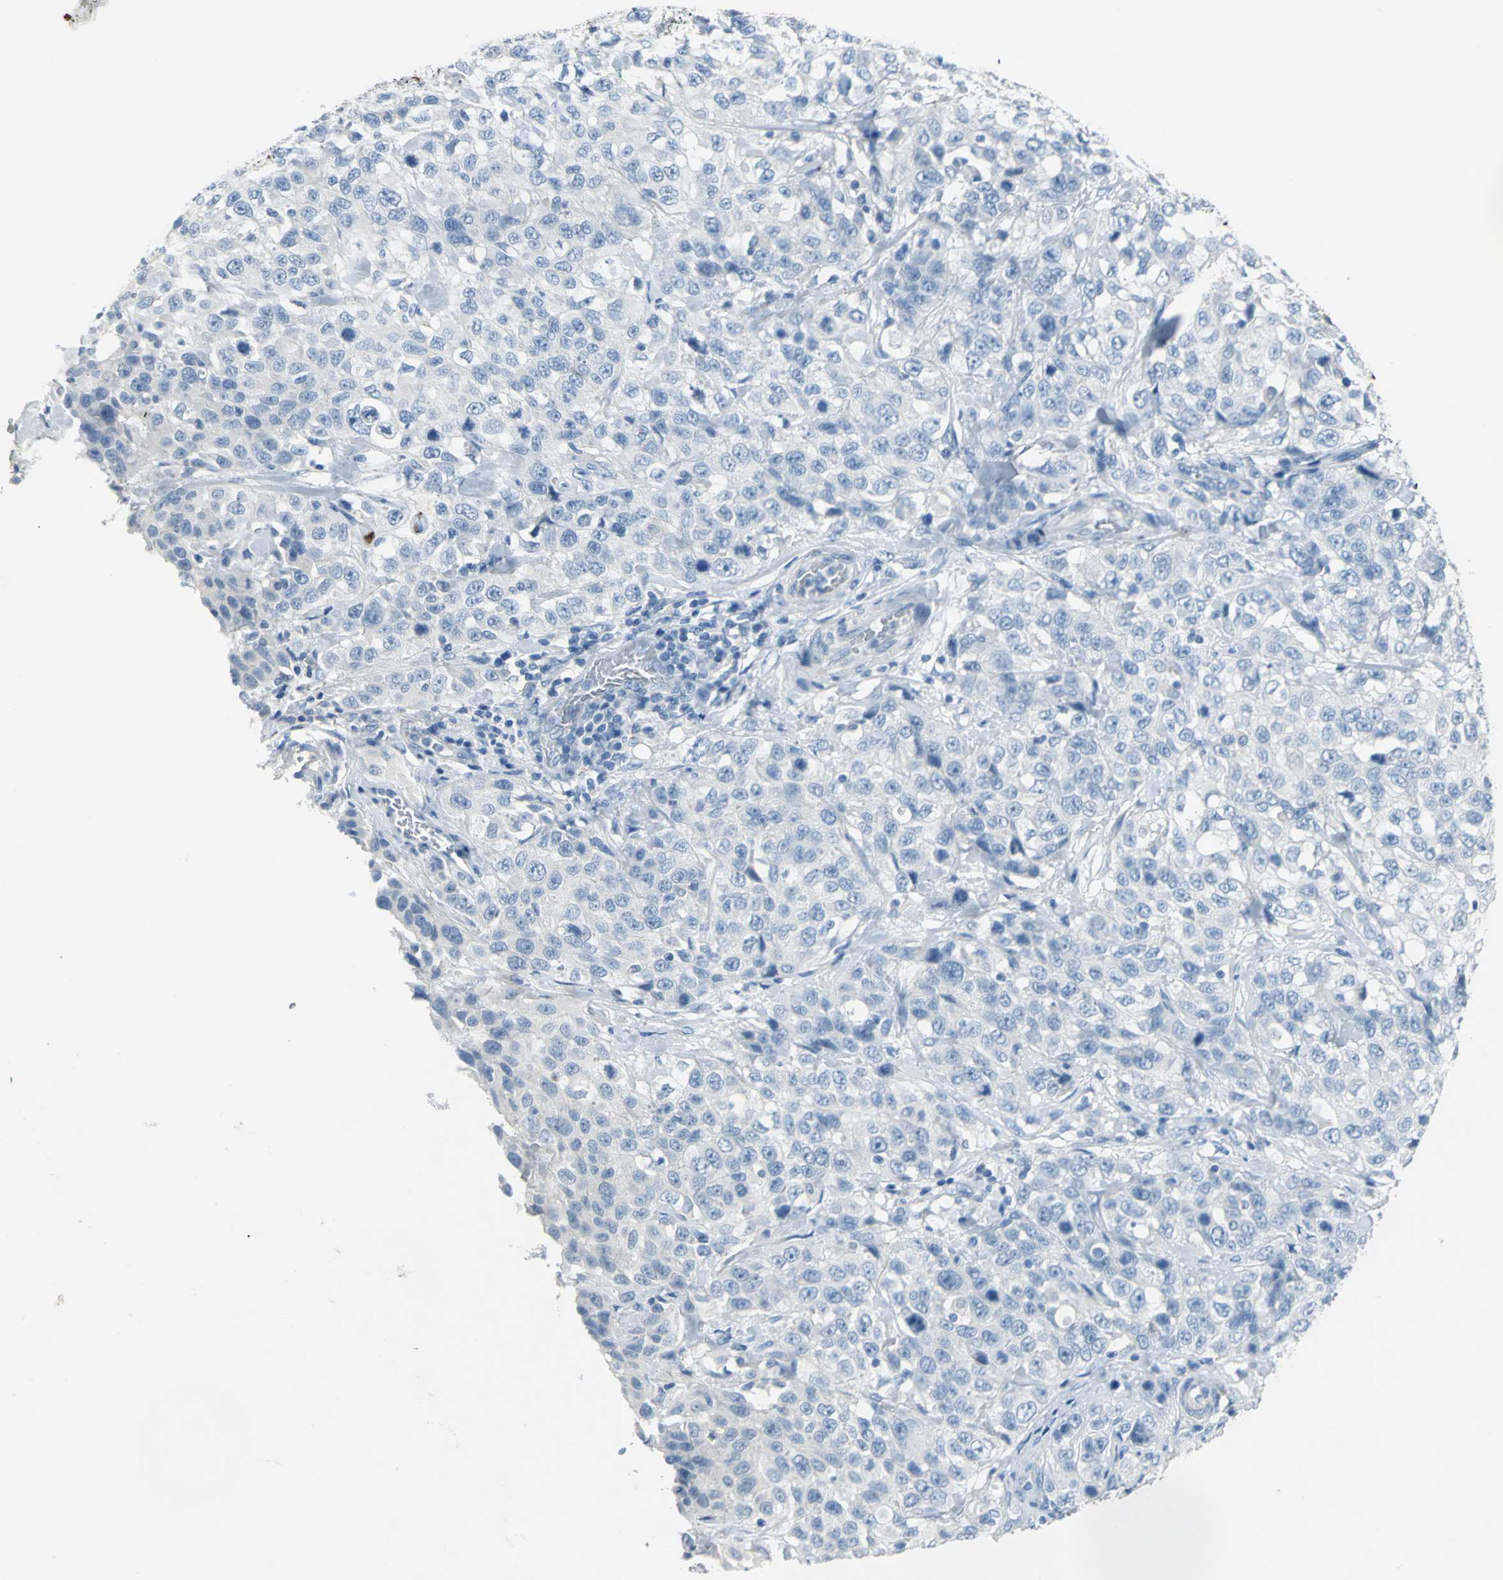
{"staining": {"intensity": "negative", "quantity": "none", "location": "none"}, "tissue": "stomach cancer", "cell_type": "Tumor cells", "image_type": "cancer", "snomed": [{"axis": "morphology", "description": "Normal tissue, NOS"}, {"axis": "morphology", "description": "Adenocarcinoma, NOS"}, {"axis": "topography", "description": "Stomach"}], "caption": "Immunohistochemical staining of stomach cancer reveals no significant staining in tumor cells.", "gene": "PTGDS", "patient": {"sex": "male", "age": 48}}